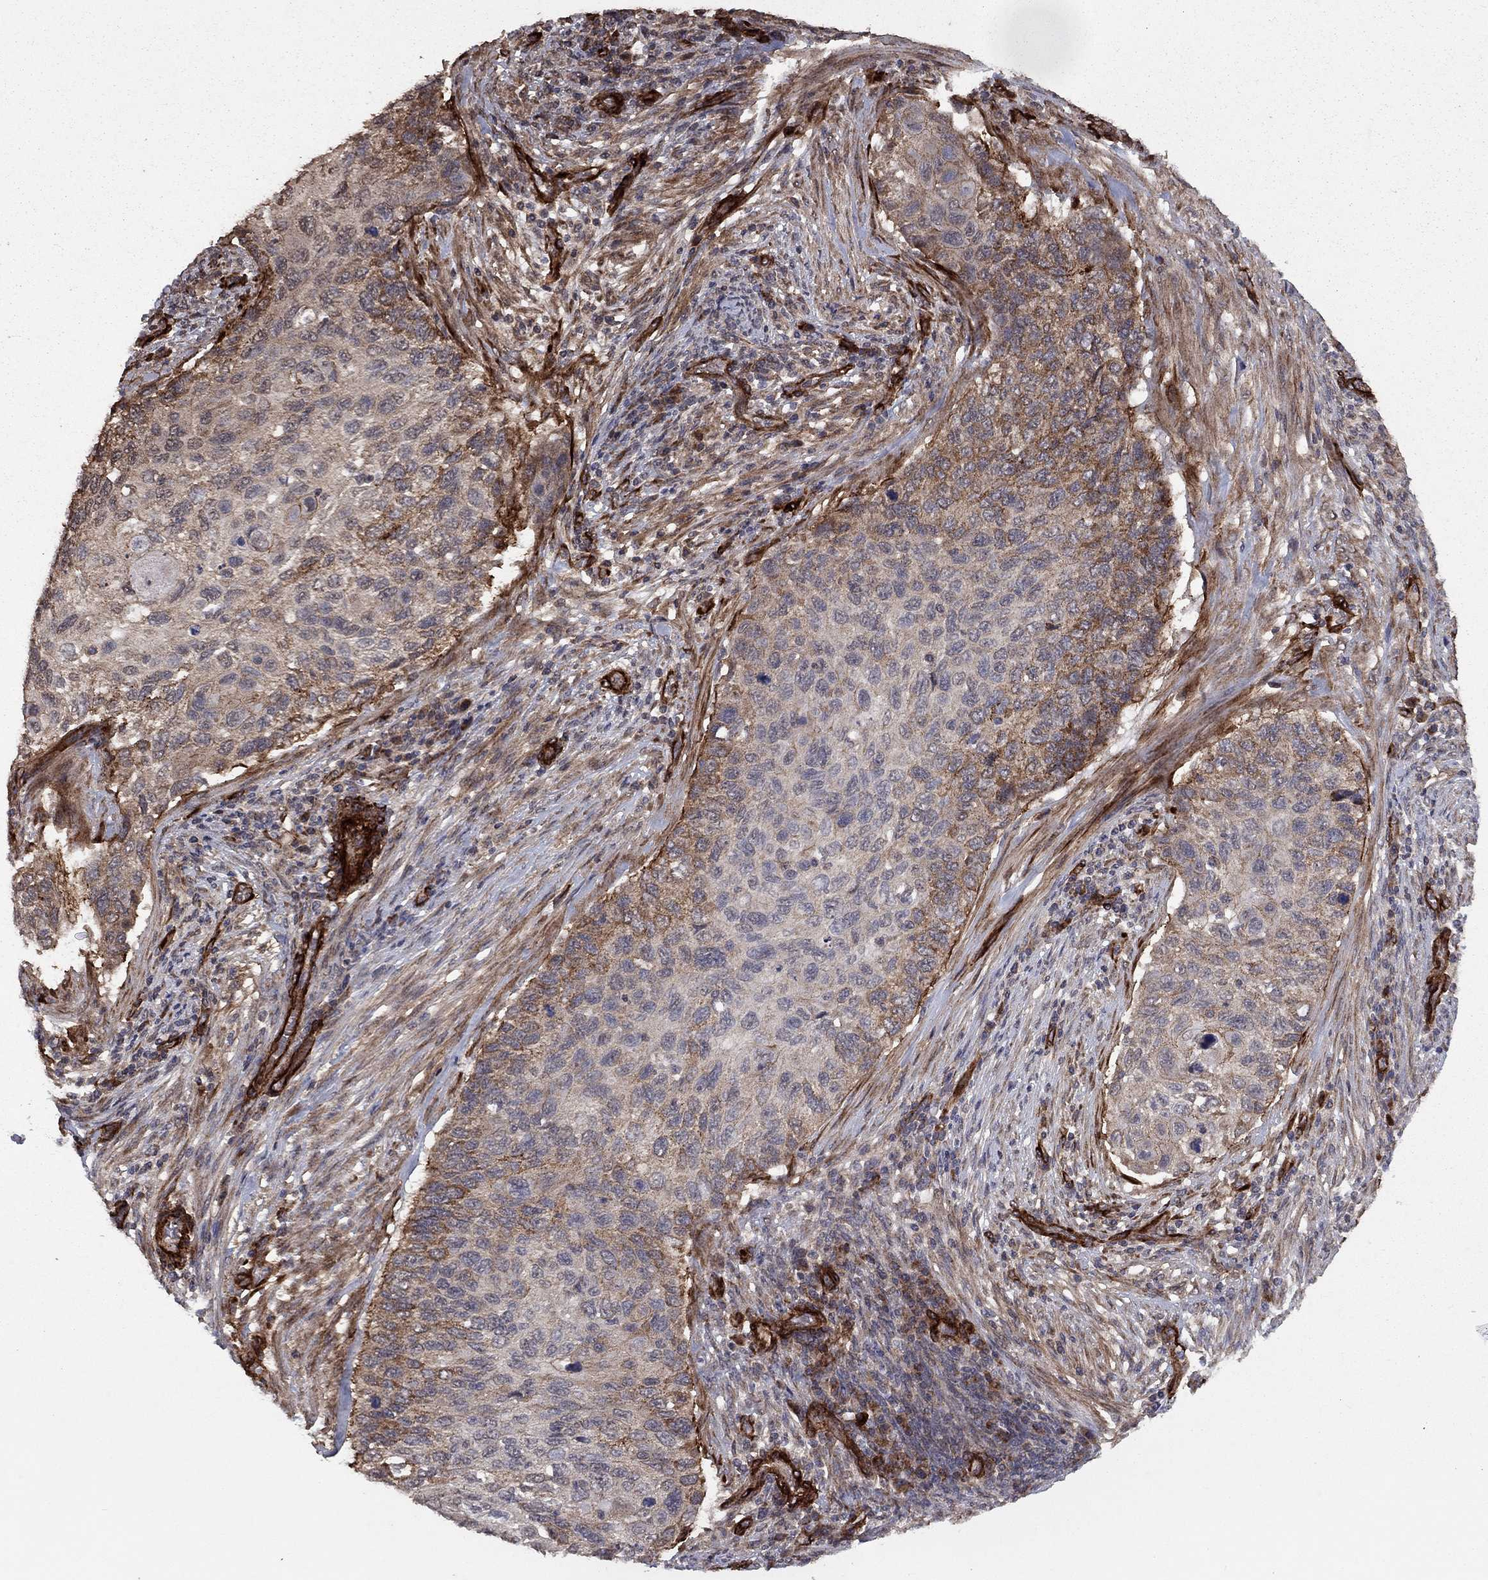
{"staining": {"intensity": "moderate", "quantity": "<25%", "location": "cytoplasmic/membranous"}, "tissue": "cervical cancer", "cell_type": "Tumor cells", "image_type": "cancer", "snomed": [{"axis": "morphology", "description": "Squamous cell carcinoma, NOS"}, {"axis": "topography", "description": "Cervix"}], "caption": "DAB immunohistochemical staining of squamous cell carcinoma (cervical) demonstrates moderate cytoplasmic/membranous protein staining in approximately <25% of tumor cells.", "gene": "COL18A1", "patient": {"sex": "female", "age": 70}}